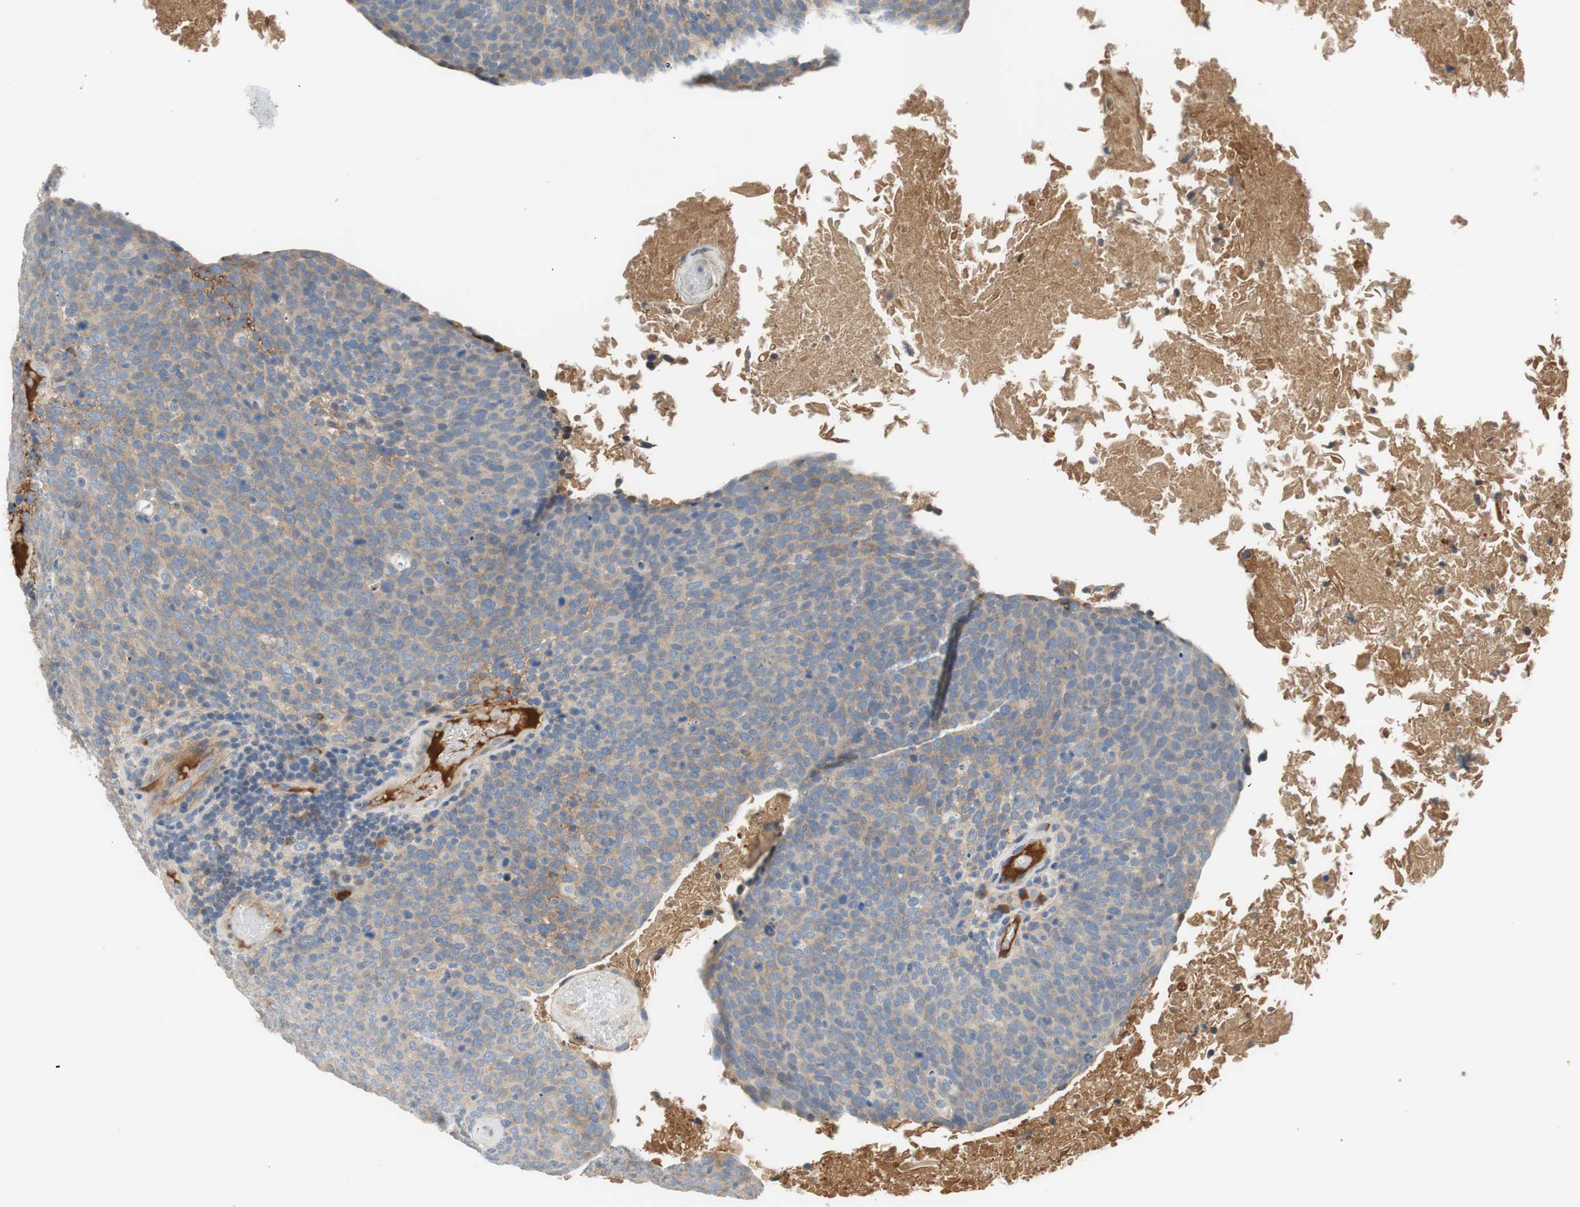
{"staining": {"intensity": "negative", "quantity": "none", "location": "none"}, "tissue": "head and neck cancer", "cell_type": "Tumor cells", "image_type": "cancer", "snomed": [{"axis": "morphology", "description": "Squamous cell carcinoma, NOS"}, {"axis": "morphology", "description": "Squamous cell carcinoma, metastatic, NOS"}, {"axis": "topography", "description": "Lymph node"}, {"axis": "topography", "description": "Head-Neck"}], "caption": "The image demonstrates no significant expression in tumor cells of metastatic squamous cell carcinoma (head and neck).", "gene": "C4A", "patient": {"sex": "male", "age": 62}}